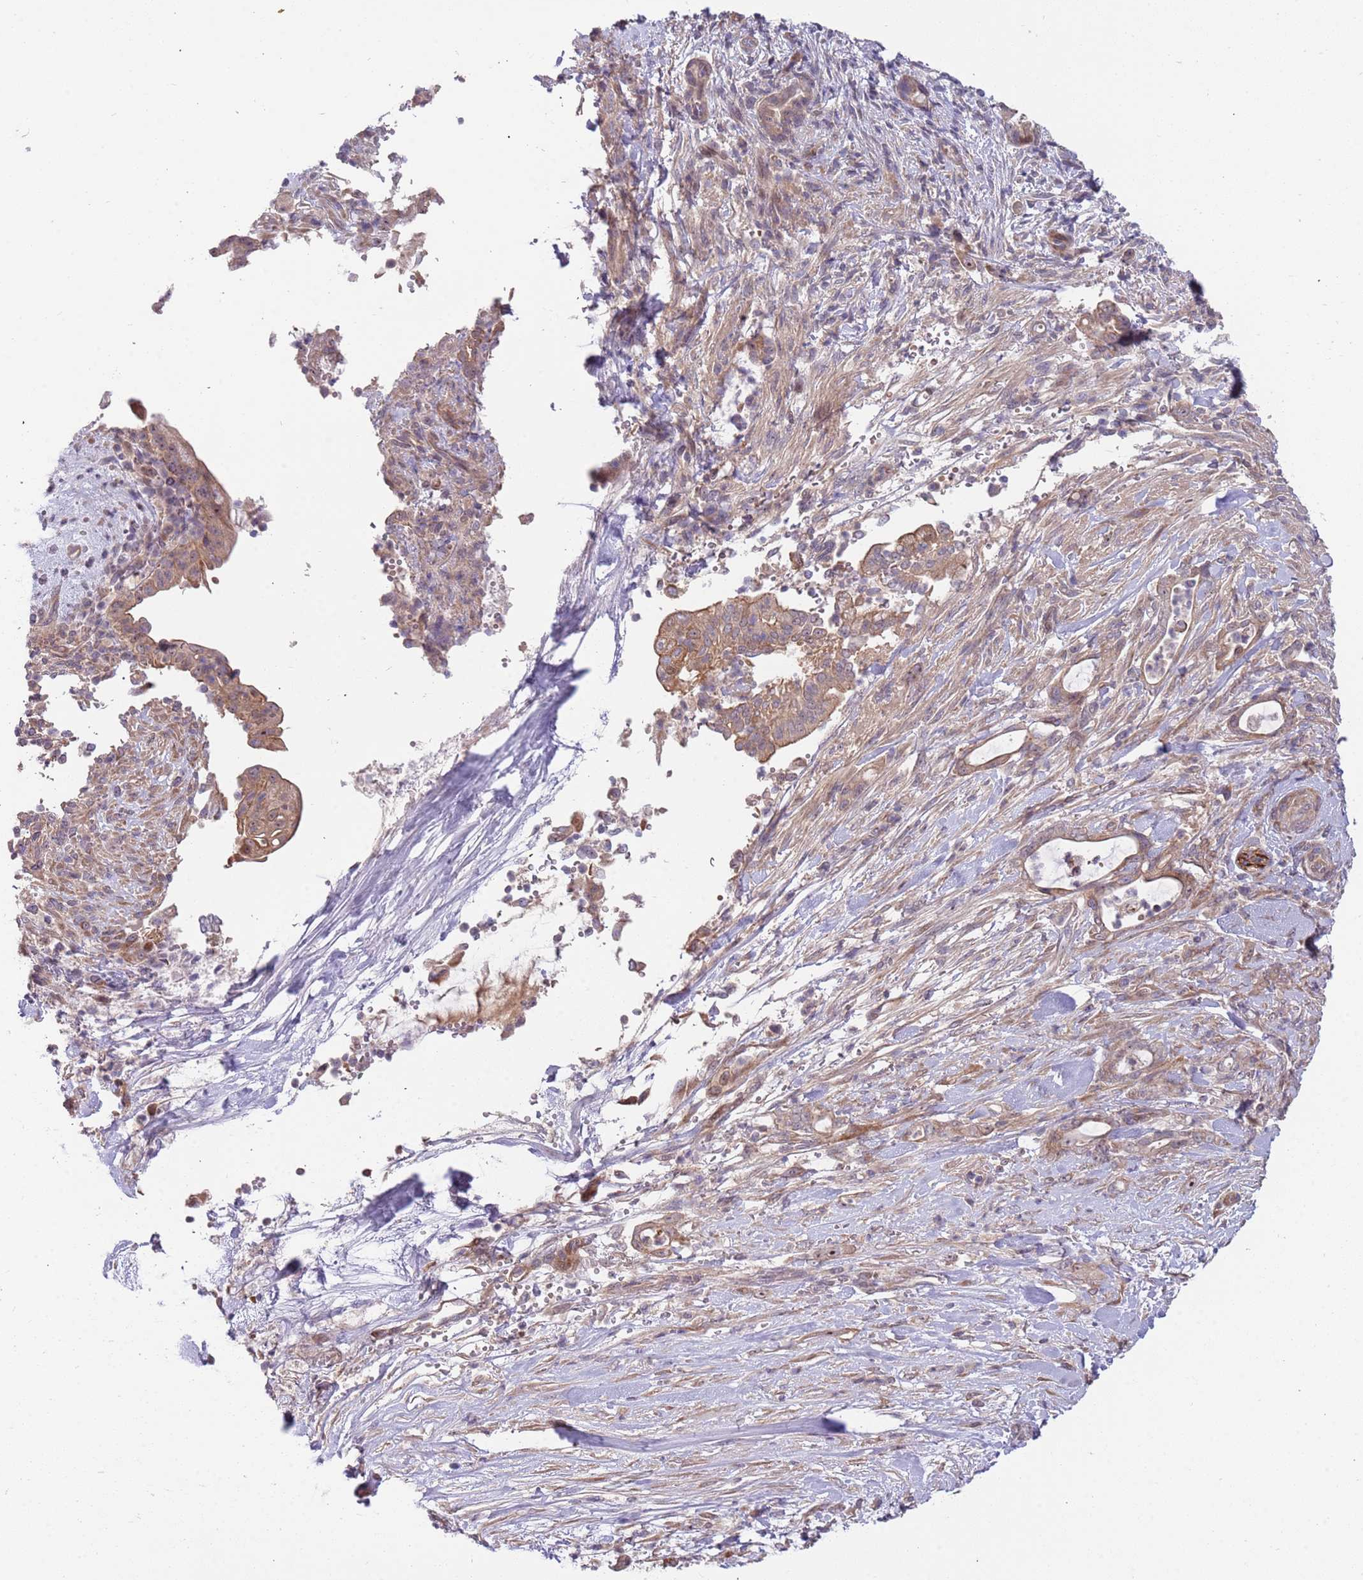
{"staining": {"intensity": "weak", "quantity": "25%-75%", "location": "cytoplasmic/membranous"}, "tissue": "pancreatic cancer", "cell_type": "Tumor cells", "image_type": "cancer", "snomed": [{"axis": "morphology", "description": "Normal tissue, NOS"}, {"axis": "morphology", "description": "Adenocarcinoma, NOS"}, {"axis": "topography", "description": "Pancreas"}], "caption": "Pancreatic cancer (adenocarcinoma) stained for a protein shows weak cytoplasmic/membranous positivity in tumor cells. (brown staining indicates protein expression, while blue staining denotes nuclei).", "gene": "TRAPPC6B", "patient": {"sex": "female", "age": 55}}